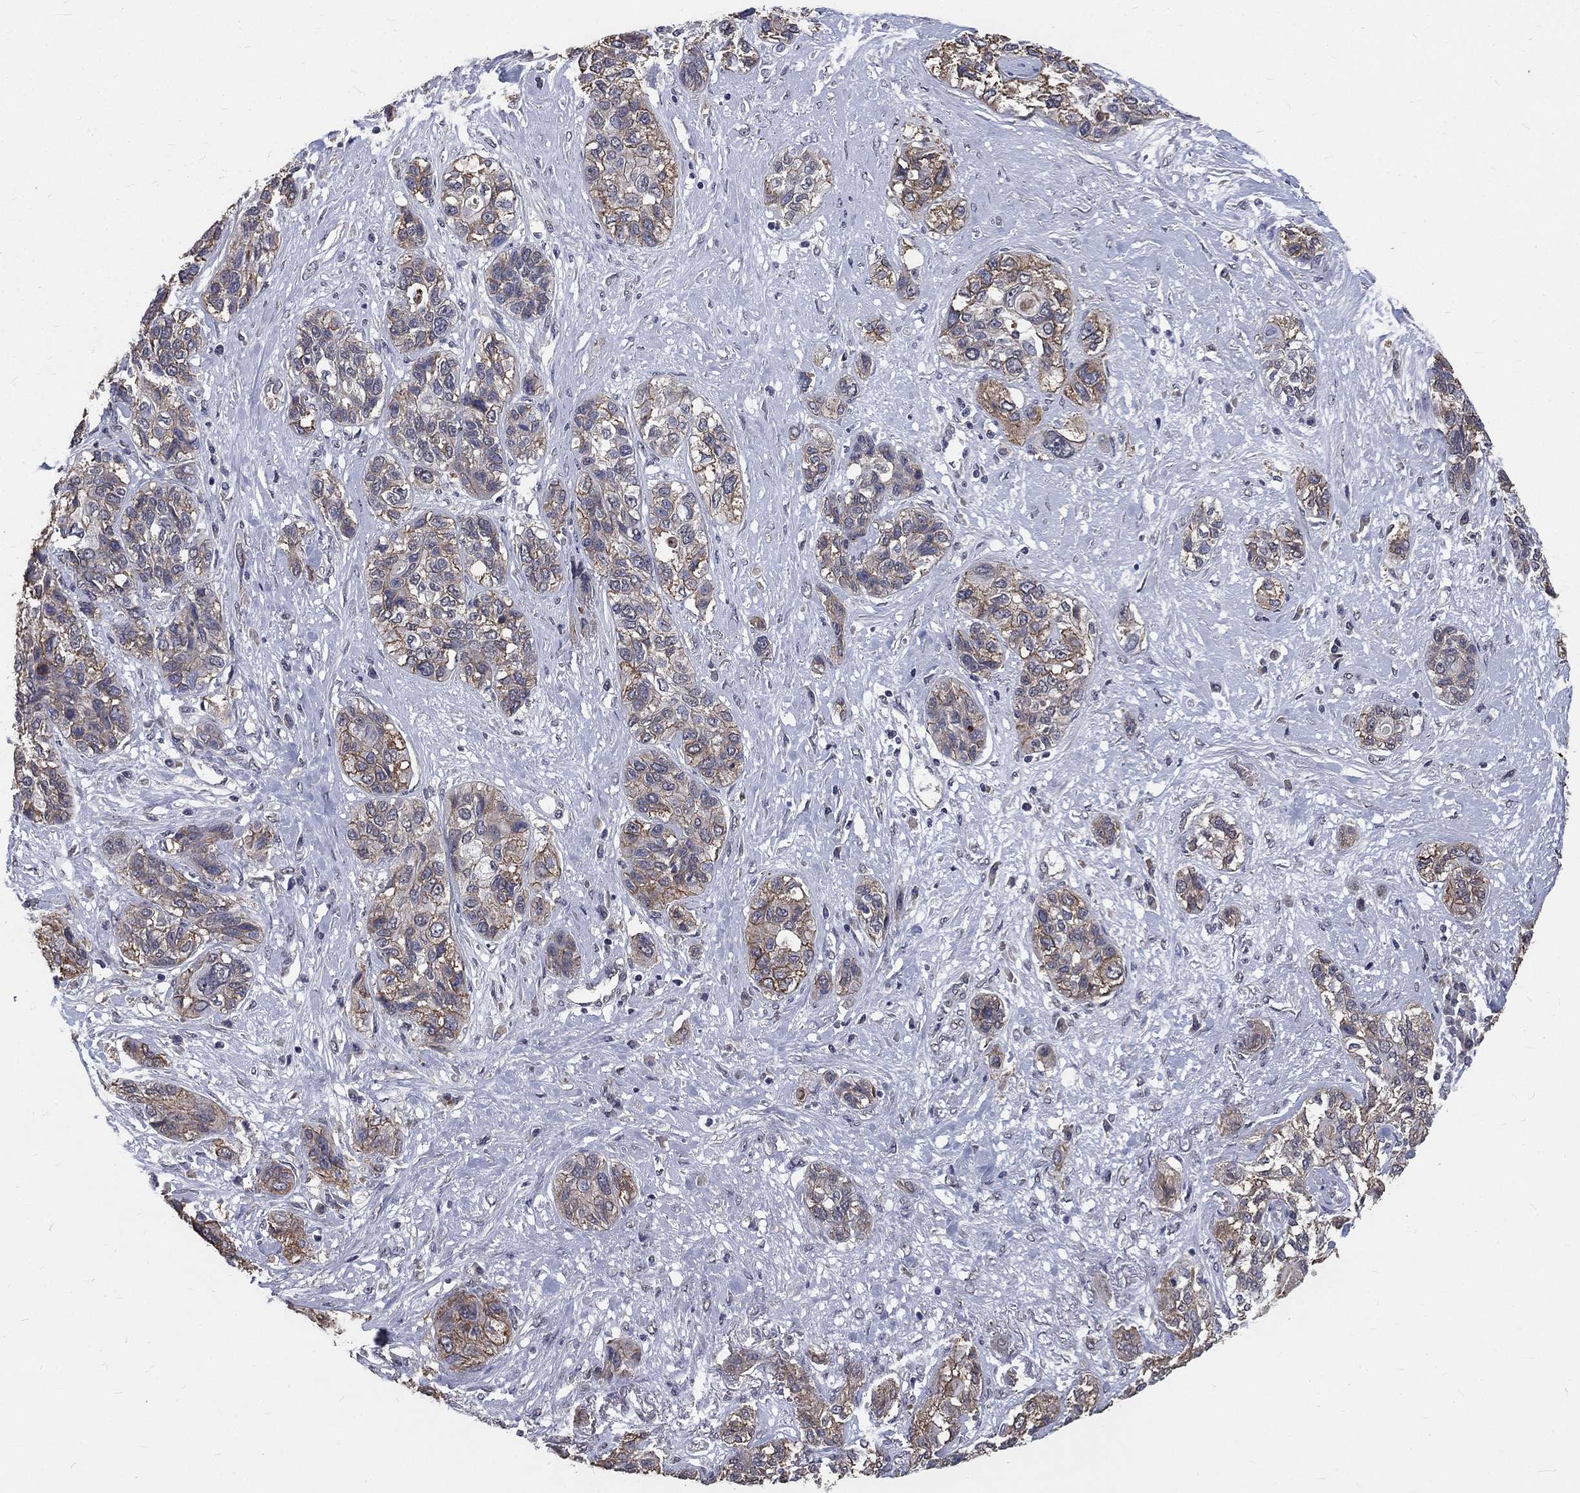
{"staining": {"intensity": "moderate", "quantity": "25%-75%", "location": "cytoplasmic/membranous"}, "tissue": "lung cancer", "cell_type": "Tumor cells", "image_type": "cancer", "snomed": [{"axis": "morphology", "description": "Squamous cell carcinoma, NOS"}, {"axis": "topography", "description": "Lung"}], "caption": "IHC image of lung cancer (squamous cell carcinoma) stained for a protein (brown), which exhibits medium levels of moderate cytoplasmic/membranous staining in about 25%-75% of tumor cells.", "gene": "CHST5", "patient": {"sex": "female", "age": 70}}